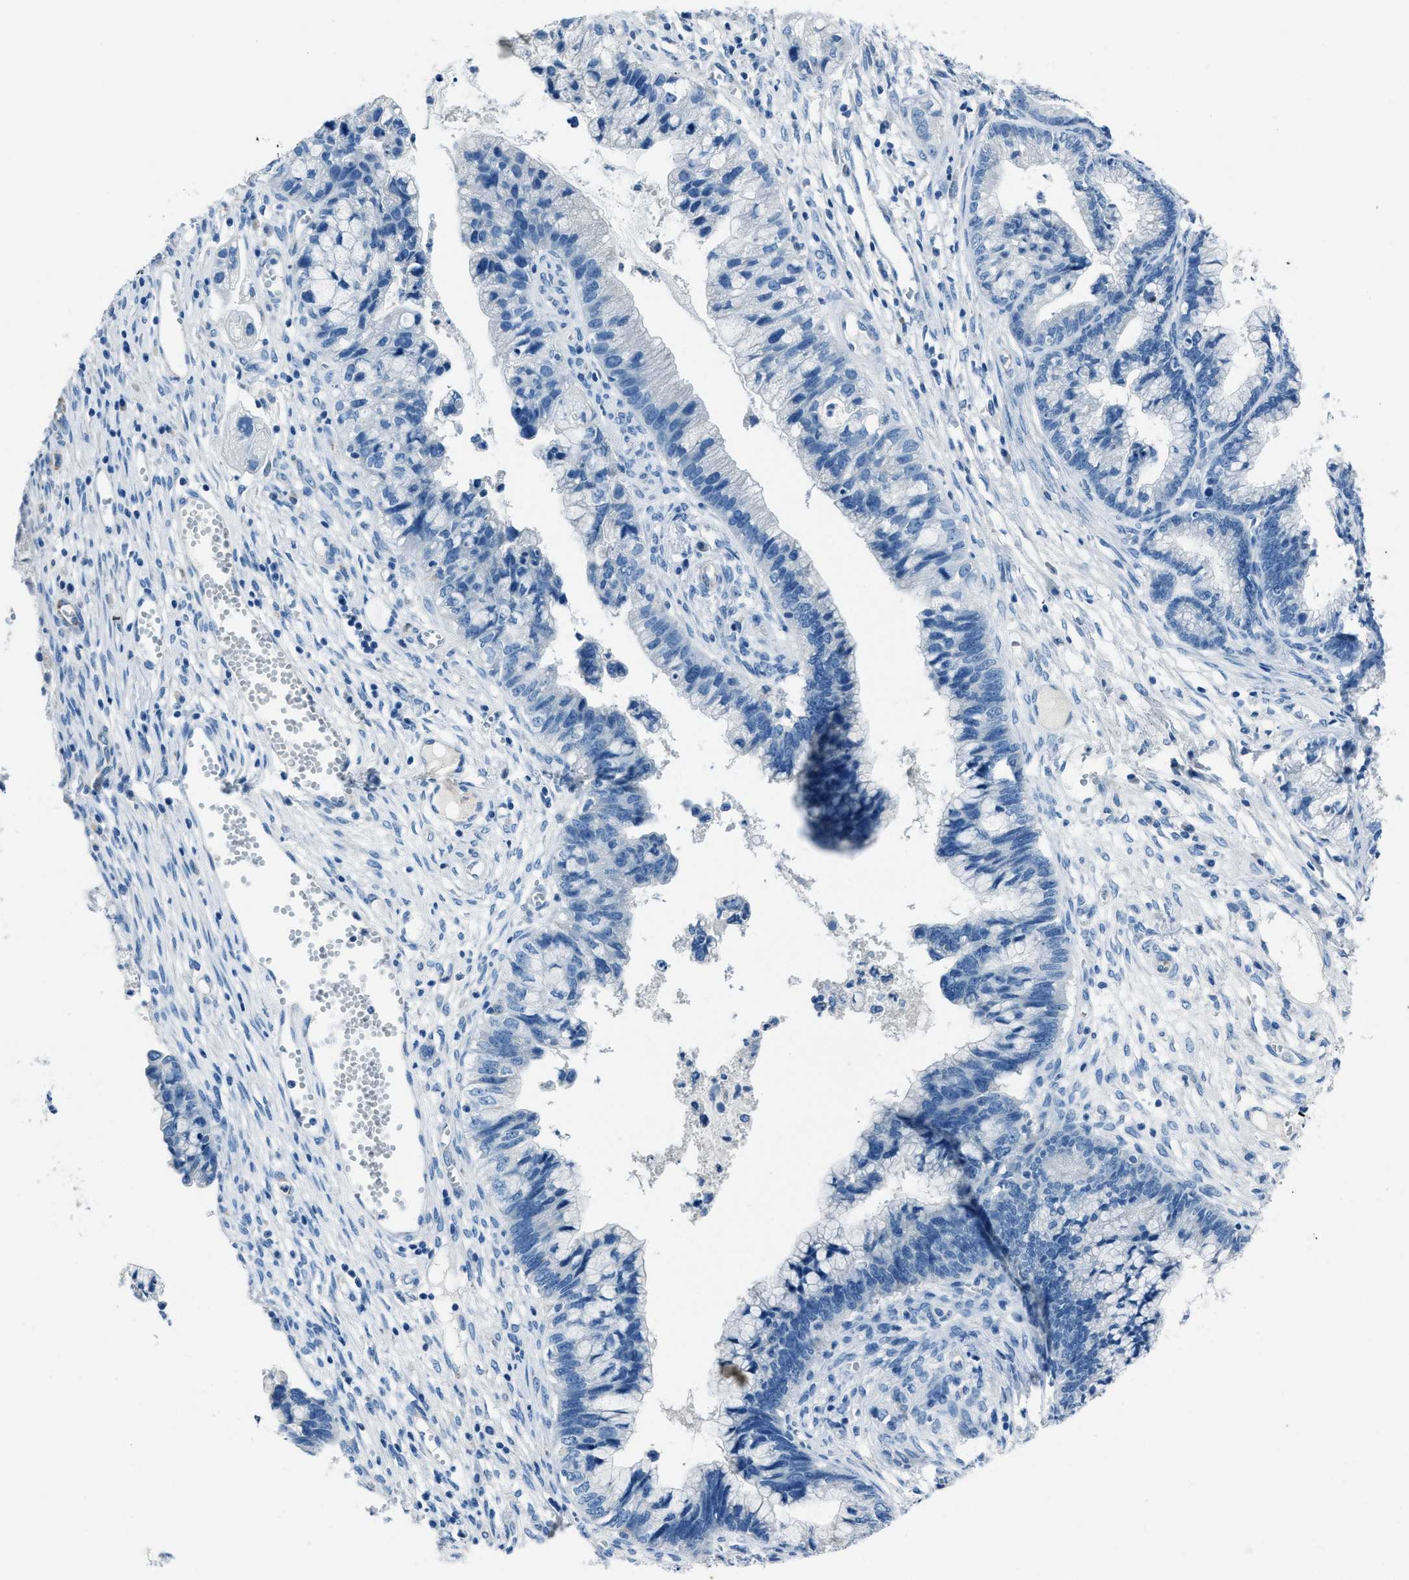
{"staining": {"intensity": "negative", "quantity": "none", "location": "none"}, "tissue": "cervical cancer", "cell_type": "Tumor cells", "image_type": "cancer", "snomed": [{"axis": "morphology", "description": "Adenocarcinoma, NOS"}, {"axis": "topography", "description": "Cervix"}], "caption": "DAB (3,3'-diaminobenzidine) immunohistochemical staining of cervical cancer (adenocarcinoma) exhibits no significant expression in tumor cells.", "gene": "AMACR", "patient": {"sex": "female", "age": 44}}